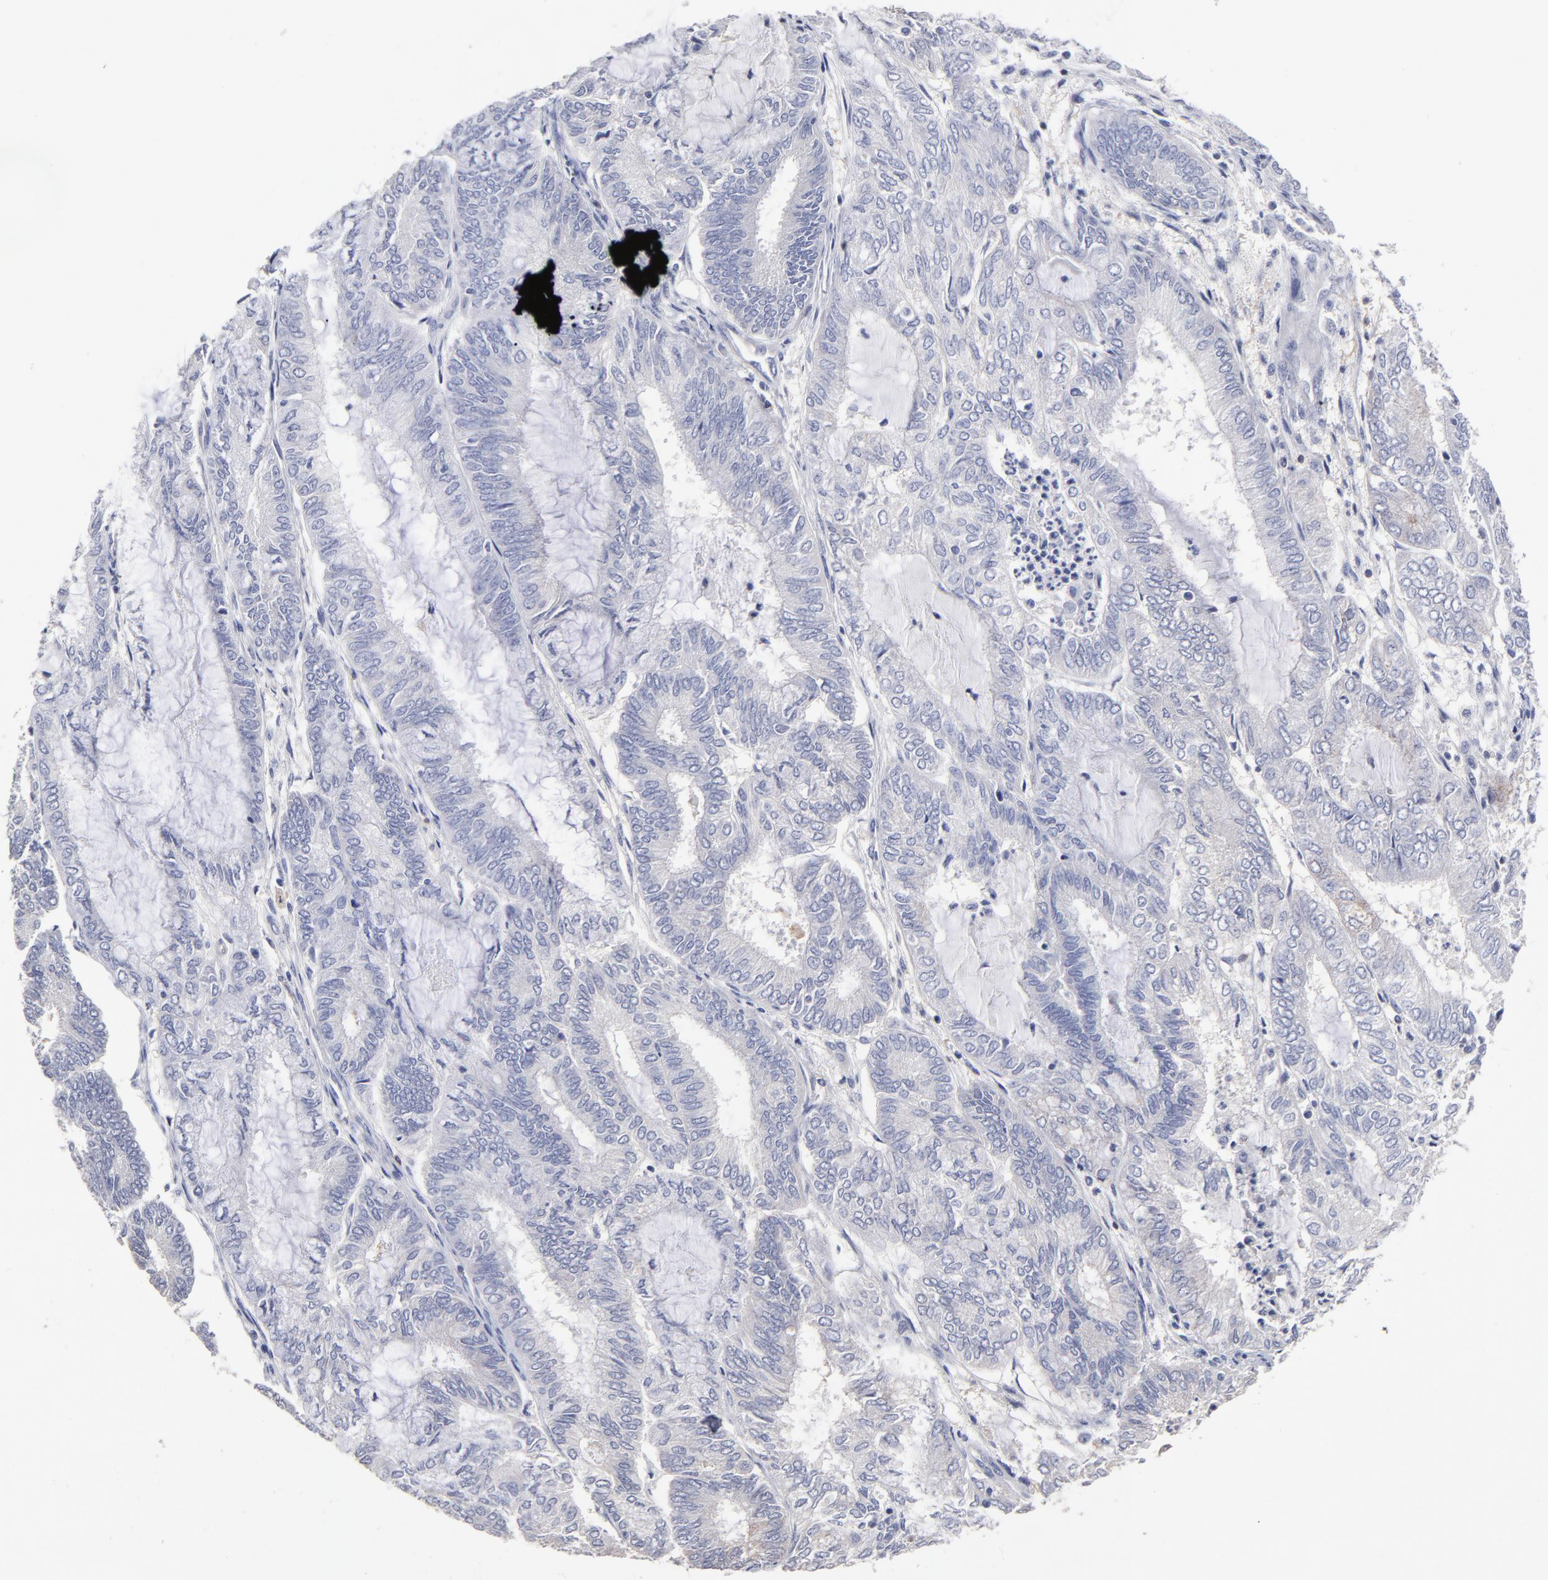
{"staining": {"intensity": "negative", "quantity": "none", "location": "none"}, "tissue": "endometrial cancer", "cell_type": "Tumor cells", "image_type": "cancer", "snomed": [{"axis": "morphology", "description": "Adenocarcinoma, NOS"}, {"axis": "topography", "description": "Endometrium"}], "caption": "A histopathology image of human endometrial cancer (adenocarcinoma) is negative for staining in tumor cells. Nuclei are stained in blue.", "gene": "TRAT1", "patient": {"sex": "female", "age": 59}}